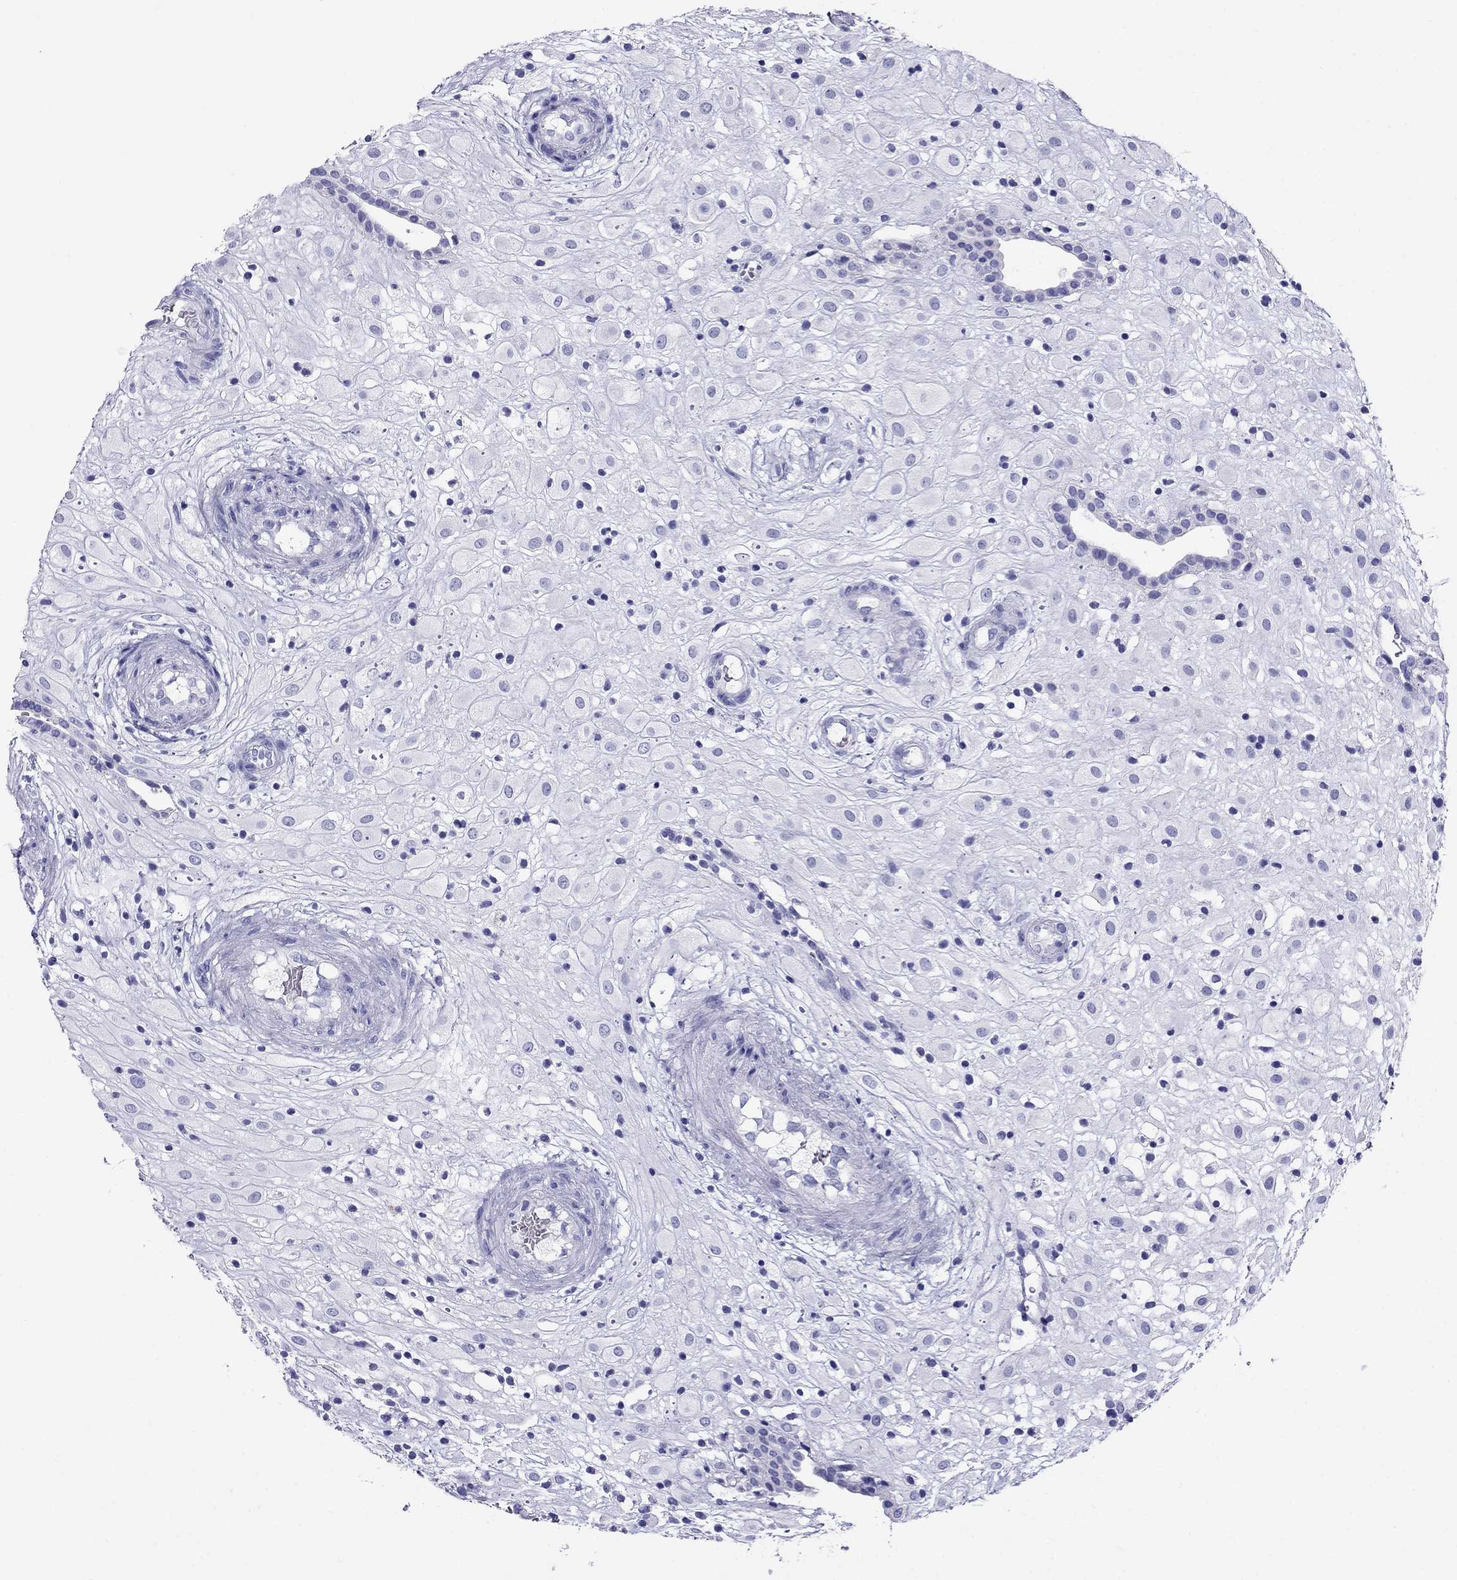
{"staining": {"intensity": "negative", "quantity": "none", "location": "none"}, "tissue": "placenta", "cell_type": "Decidual cells", "image_type": "normal", "snomed": [{"axis": "morphology", "description": "Normal tissue, NOS"}, {"axis": "topography", "description": "Placenta"}], "caption": "High magnification brightfield microscopy of normal placenta stained with DAB (3,3'-diaminobenzidine) (brown) and counterstained with hematoxylin (blue): decidual cells show no significant positivity.", "gene": "MC5R", "patient": {"sex": "female", "age": 24}}